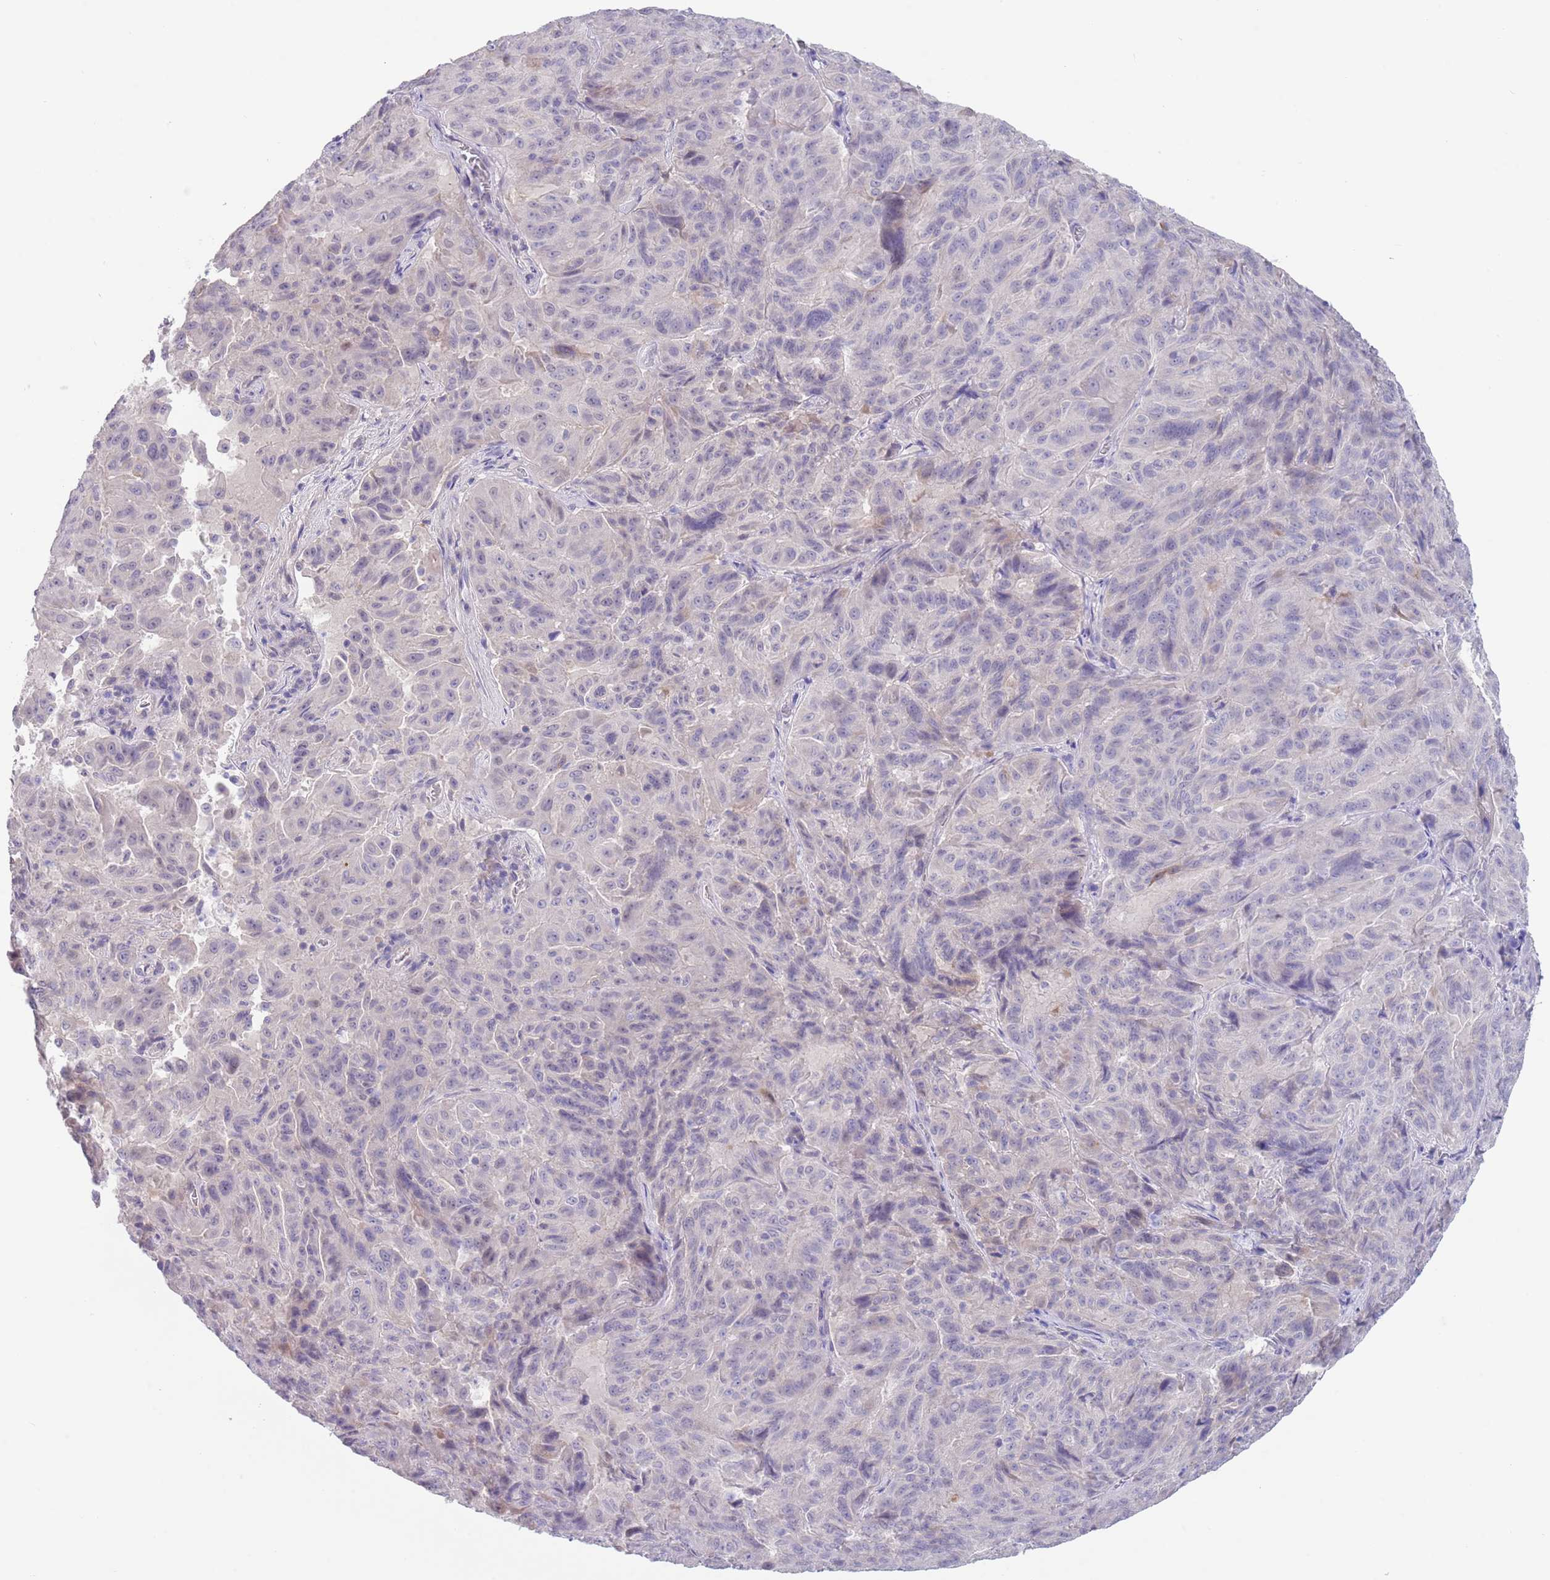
{"staining": {"intensity": "negative", "quantity": "none", "location": "none"}, "tissue": "pancreatic cancer", "cell_type": "Tumor cells", "image_type": "cancer", "snomed": [{"axis": "morphology", "description": "Adenocarcinoma, NOS"}, {"axis": "topography", "description": "Pancreas"}], "caption": "The micrograph displays no staining of tumor cells in pancreatic cancer (adenocarcinoma).", "gene": "RNF169", "patient": {"sex": "male", "age": 63}}